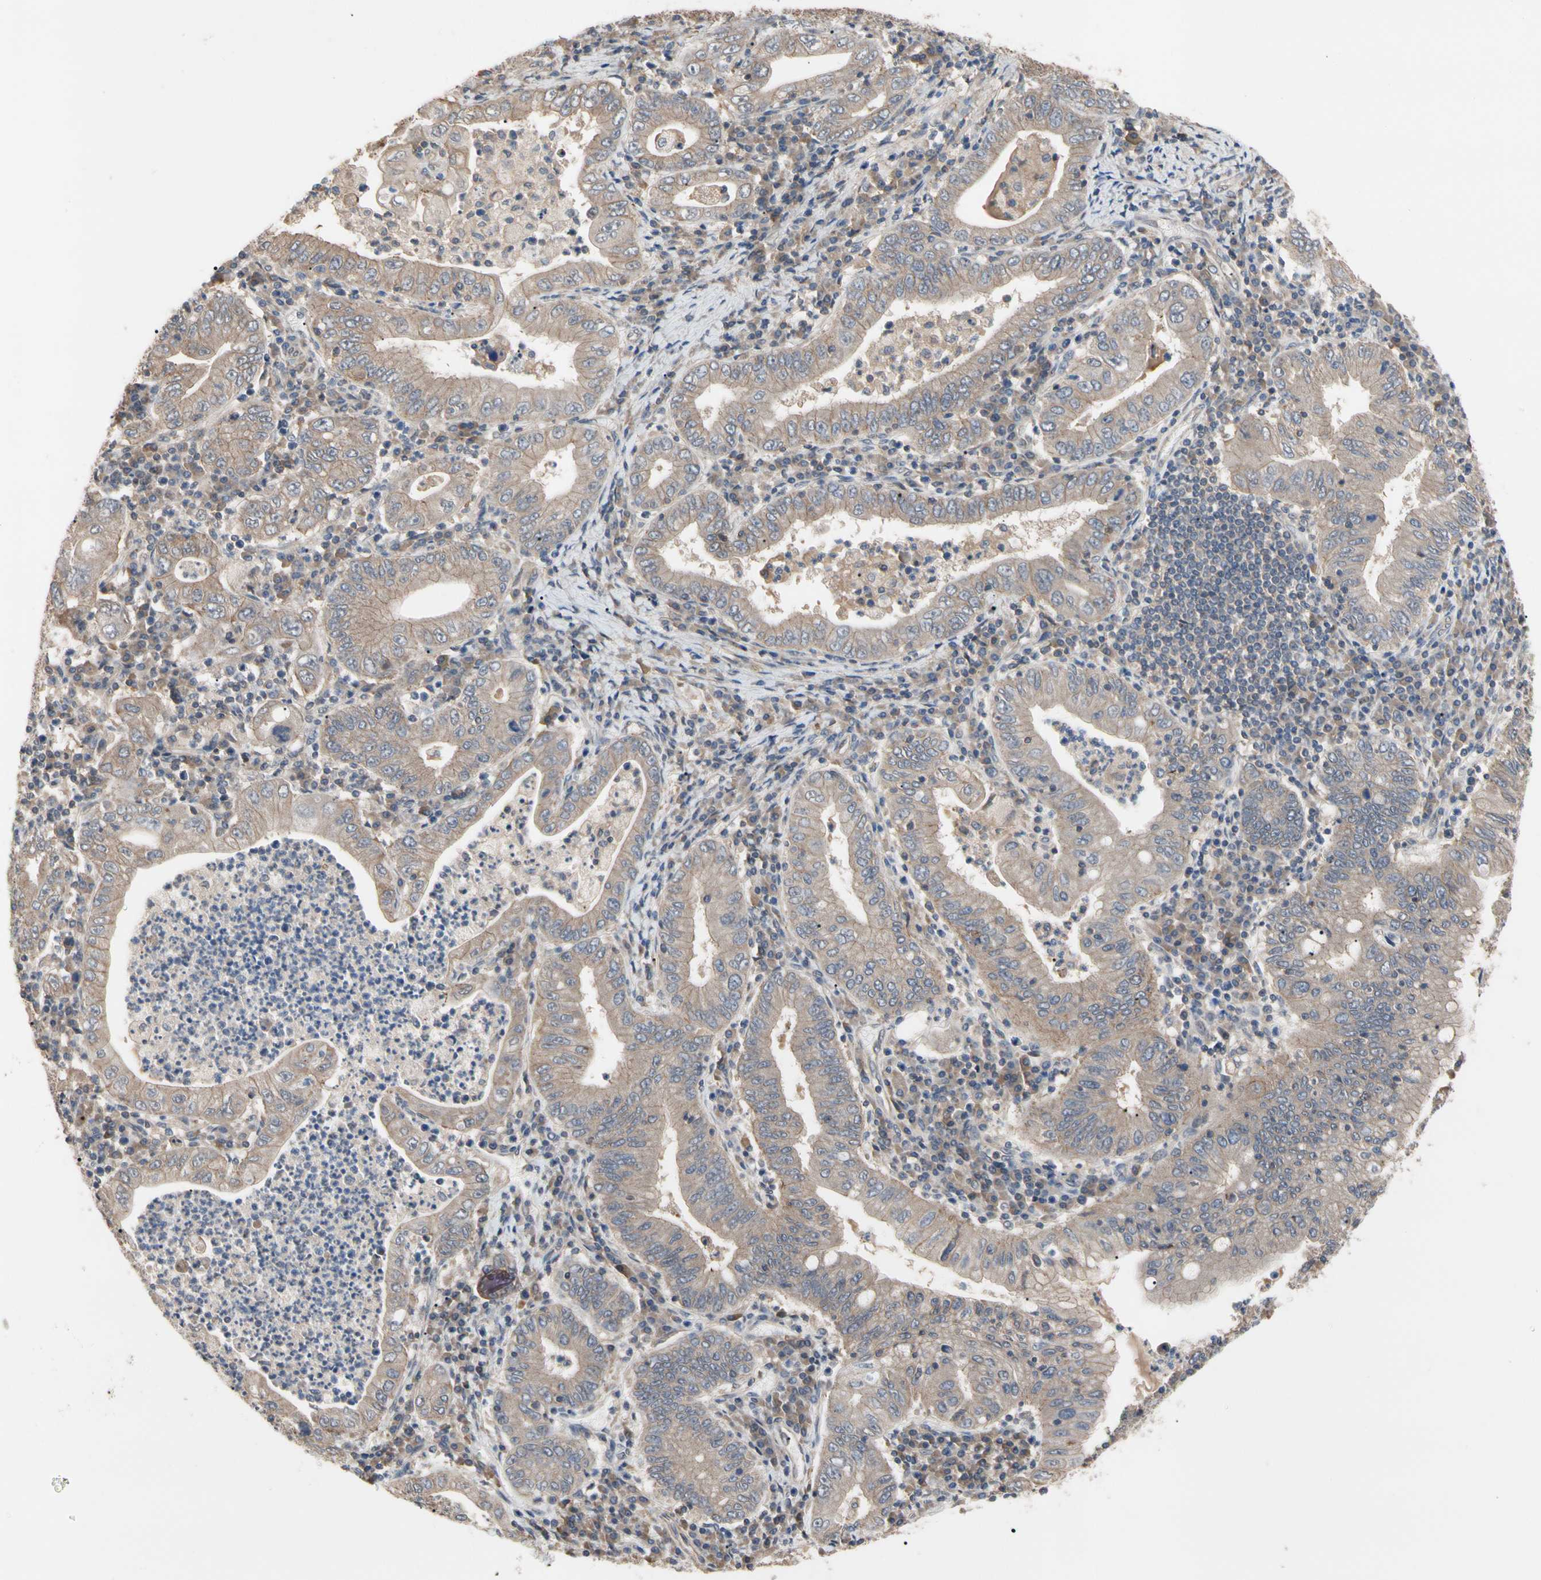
{"staining": {"intensity": "weak", "quantity": ">75%", "location": "cytoplasmic/membranous"}, "tissue": "stomach cancer", "cell_type": "Tumor cells", "image_type": "cancer", "snomed": [{"axis": "morphology", "description": "Normal tissue, NOS"}, {"axis": "morphology", "description": "Adenocarcinoma, NOS"}, {"axis": "topography", "description": "Esophagus"}, {"axis": "topography", "description": "Stomach, upper"}, {"axis": "topography", "description": "Peripheral nerve tissue"}], "caption": "Tumor cells exhibit low levels of weak cytoplasmic/membranous expression in about >75% of cells in human stomach cancer (adenocarcinoma).", "gene": "DPP8", "patient": {"sex": "male", "age": 62}}